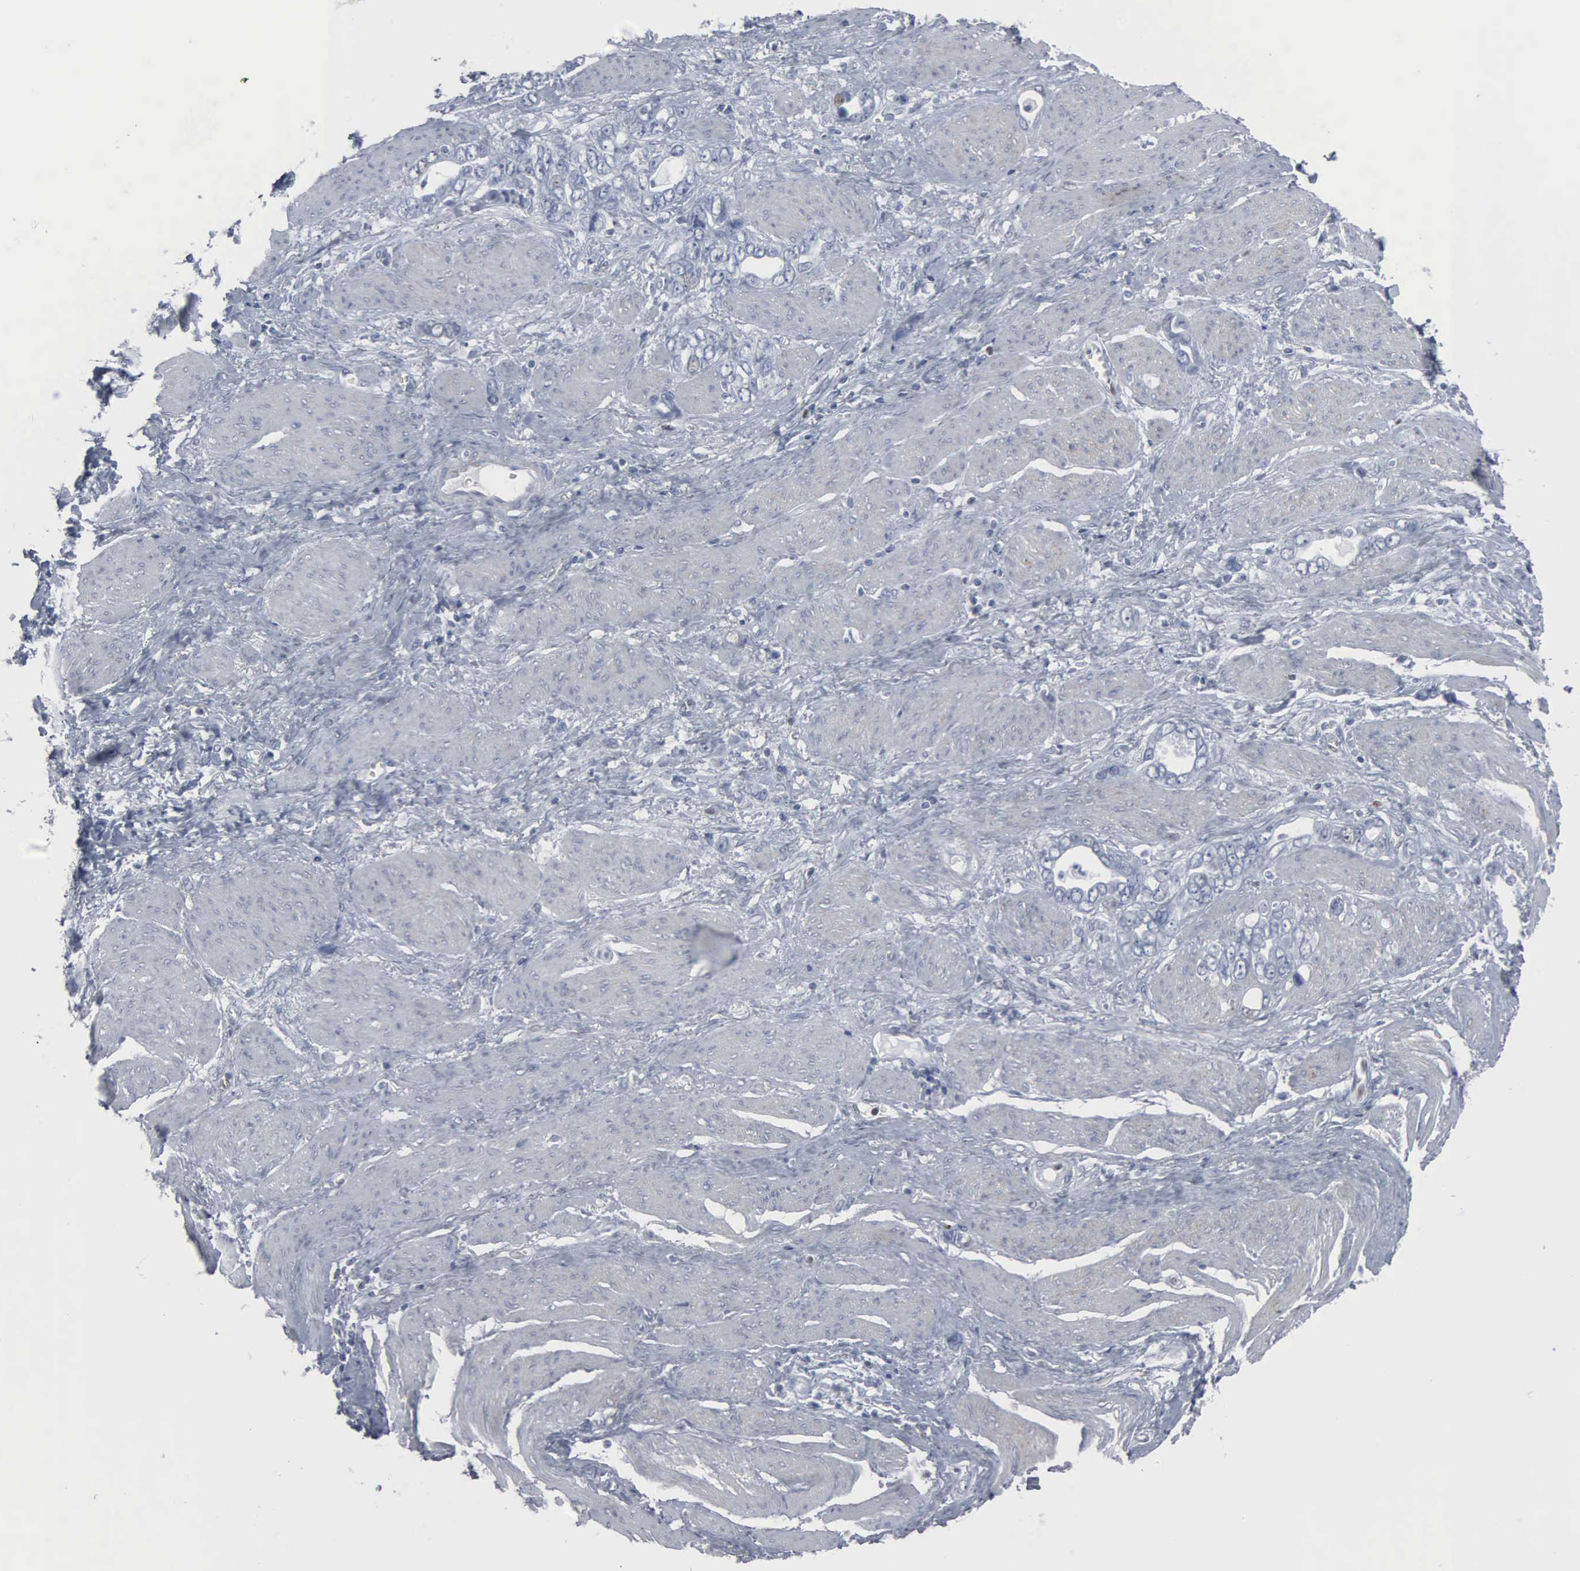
{"staining": {"intensity": "negative", "quantity": "none", "location": "none"}, "tissue": "stomach cancer", "cell_type": "Tumor cells", "image_type": "cancer", "snomed": [{"axis": "morphology", "description": "Adenocarcinoma, NOS"}, {"axis": "topography", "description": "Stomach"}], "caption": "This image is of adenocarcinoma (stomach) stained with immunohistochemistry to label a protein in brown with the nuclei are counter-stained blue. There is no positivity in tumor cells.", "gene": "CCND3", "patient": {"sex": "male", "age": 78}}